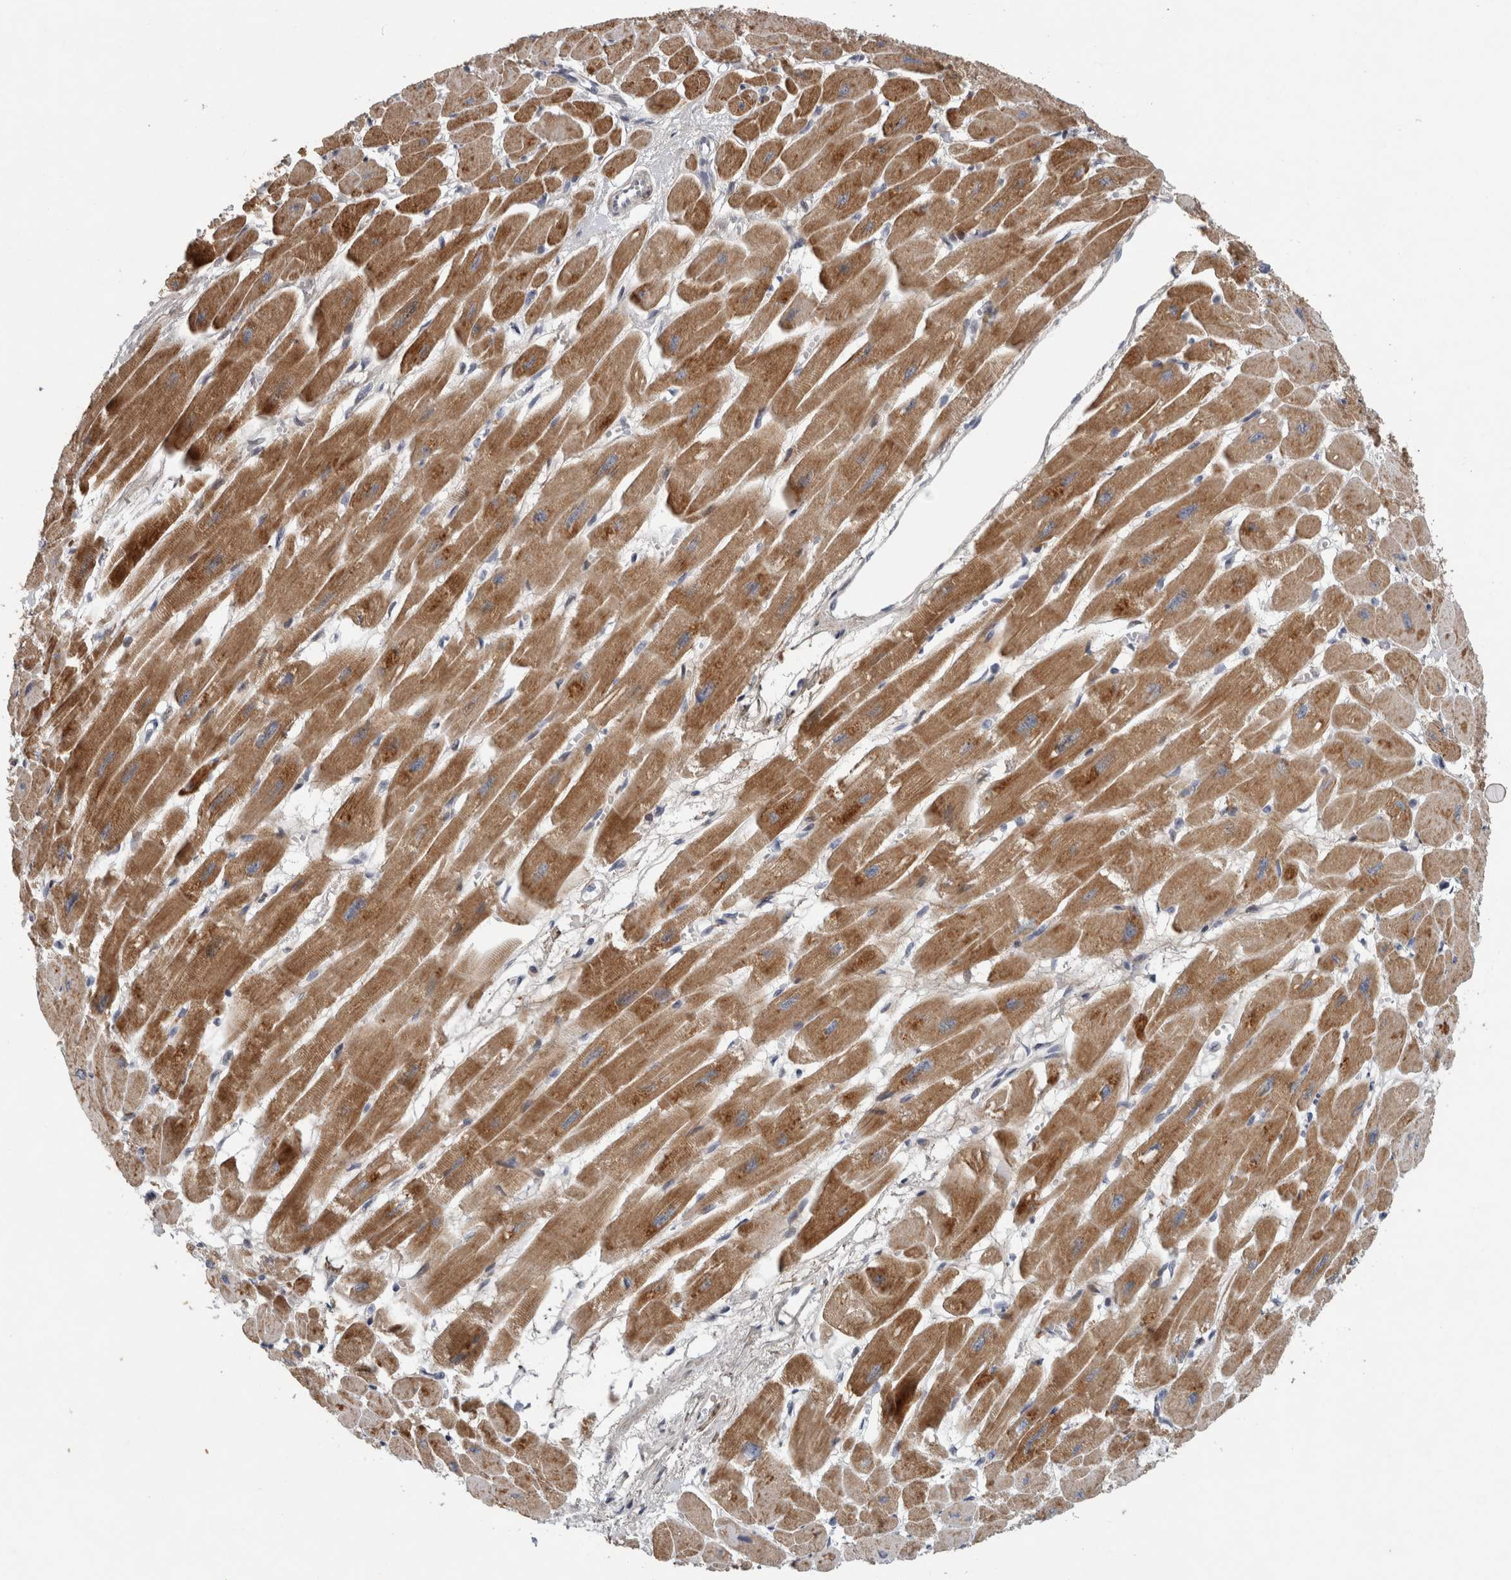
{"staining": {"intensity": "strong", "quantity": ">75%", "location": "cytoplasmic/membranous"}, "tissue": "heart muscle", "cell_type": "Cardiomyocytes", "image_type": "normal", "snomed": [{"axis": "morphology", "description": "Normal tissue, NOS"}, {"axis": "topography", "description": "Heart"}], "caption": "This histopathology image shows immunohistochemistry staining of normal heart muscle, with high strong cytoplasmic/membranous expression in approximately >75% of cardiomyocytes.", "gene": "RBM48", "patient": {"sex": "female", "age": 54}}